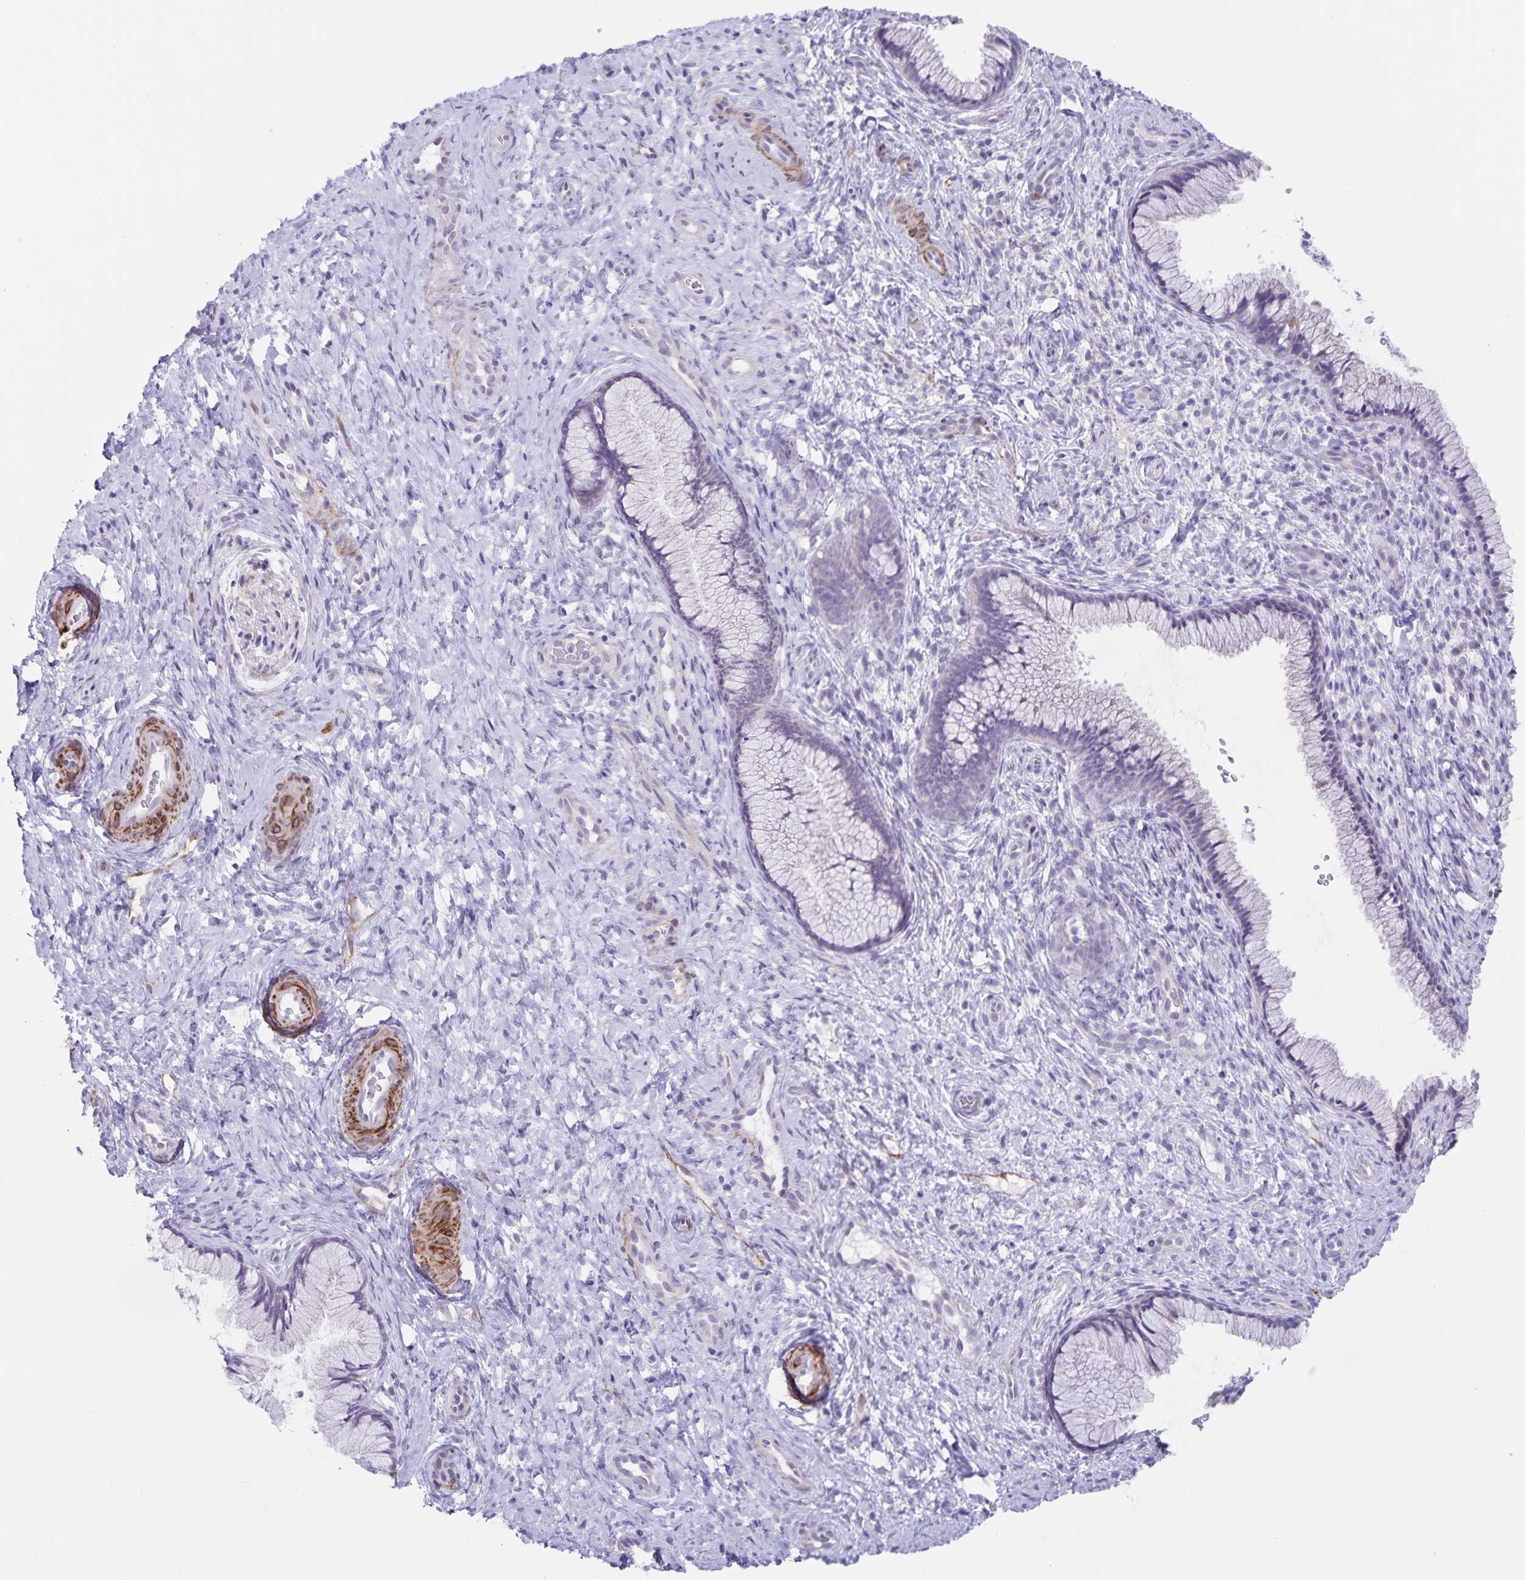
{"staining": {"intensity": "negative", "quantity": "none", "location": "none"}, "tissue": "cervix", "cell_type": "Glandular cells", "image_type": "normal", "snomed": [{"axis": "morphology", "description": "Normal tissue, NOS"}, {"axis": "topography", "description": "Cervix"}], "caption": "High power microscopy histopathology image of an immunohistochemistry photomicrograph of benign cervix, revealing no significant expression in glandular cells.", "gene": "SYNM", "patient": {"sex": "female", "age": 34}}